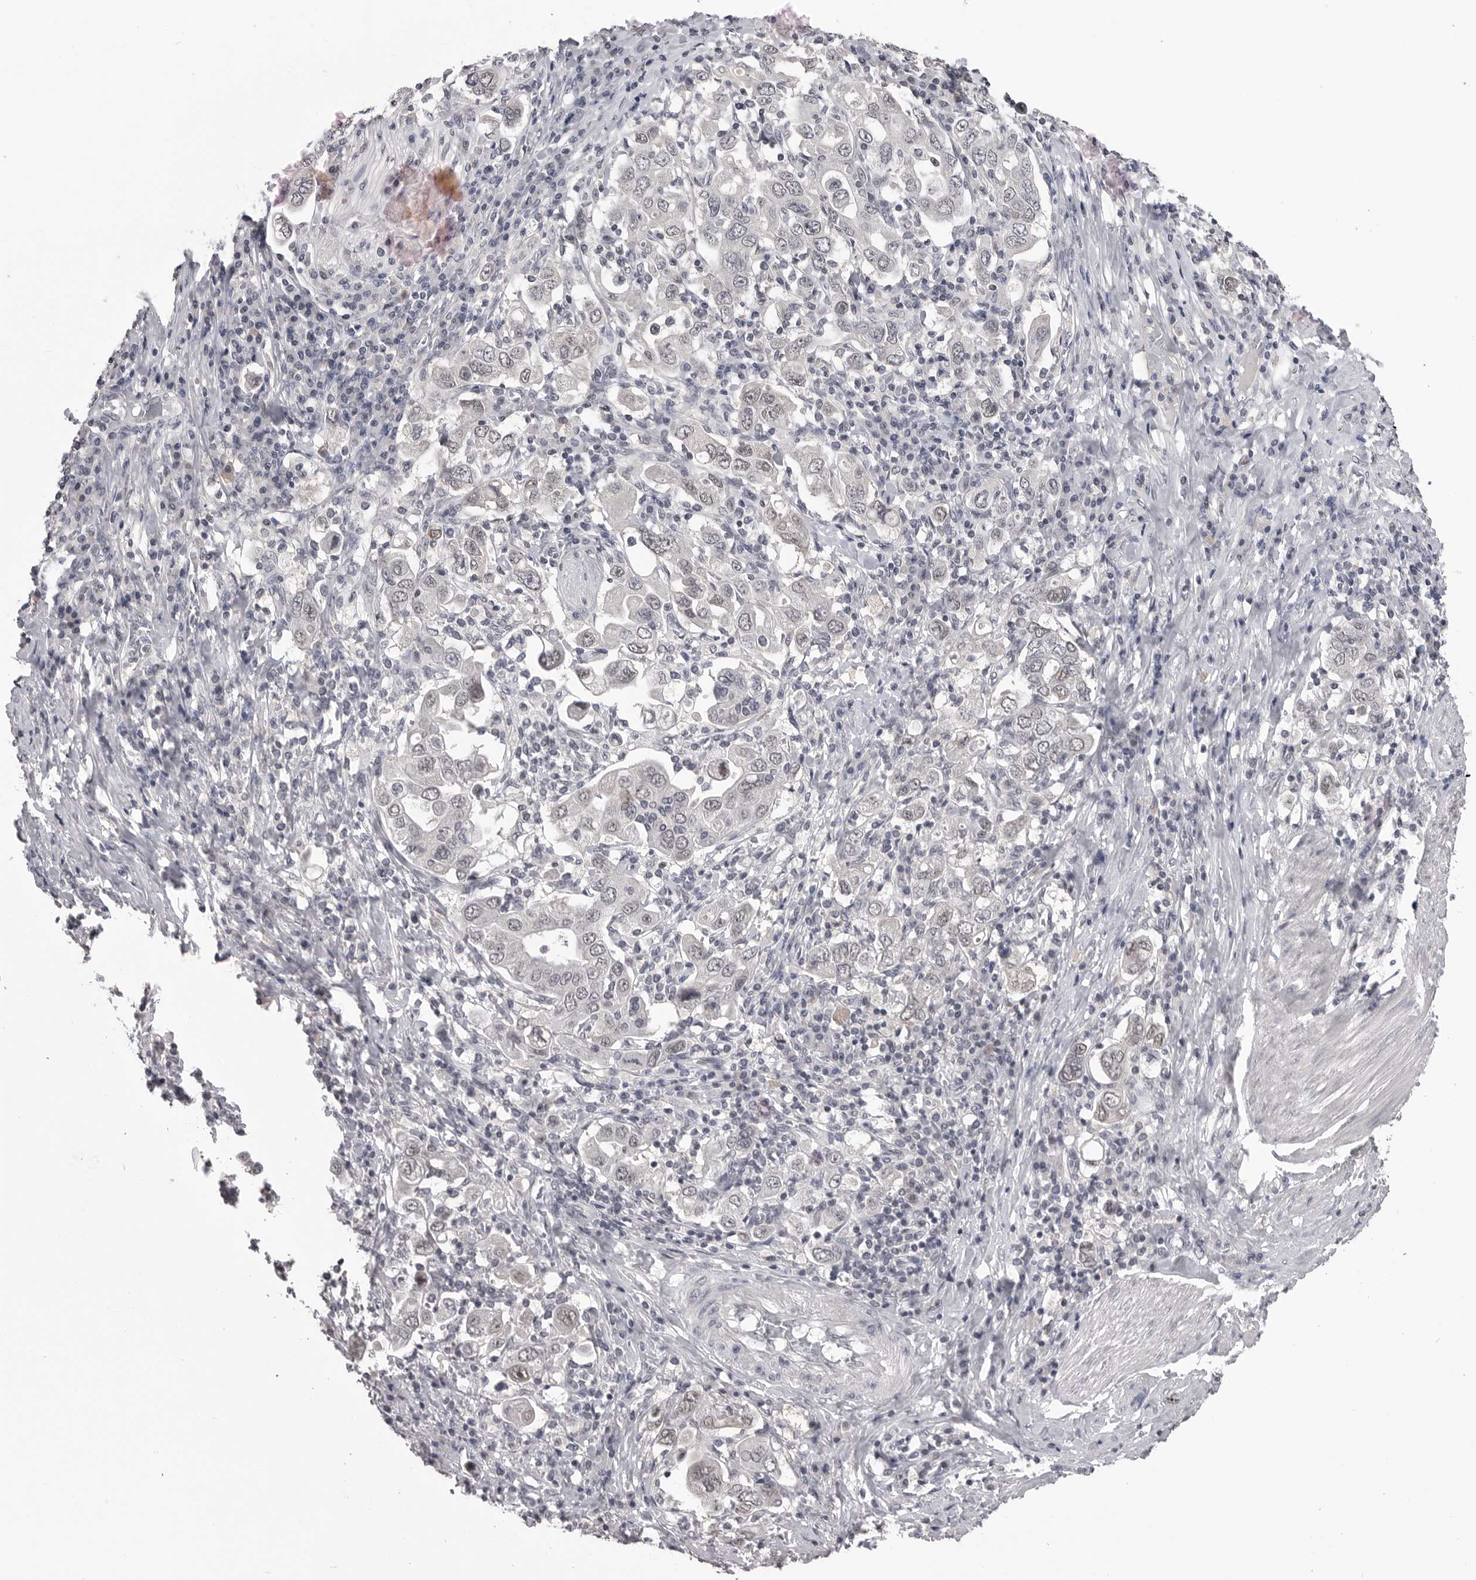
{"staining": {"intensity": "weak", "quantity": "<25%", "location": "nuclear"}, "tissue": "stomach cancer", "cell_type": "Tumor cells", "image_type": "cancer", "snomed": [{"axis": "morphology", "description": "Adenocarcinoma, NOS"}, {"axis": "topography", "description": "Stomach, upper"}], "caption": "This is an IHC micrograph of human adenocarcinoma (stomach). There is no positivity in tumor cells.", "gene": "DLG2", "patient": {"sex": "male", "age": 62}}